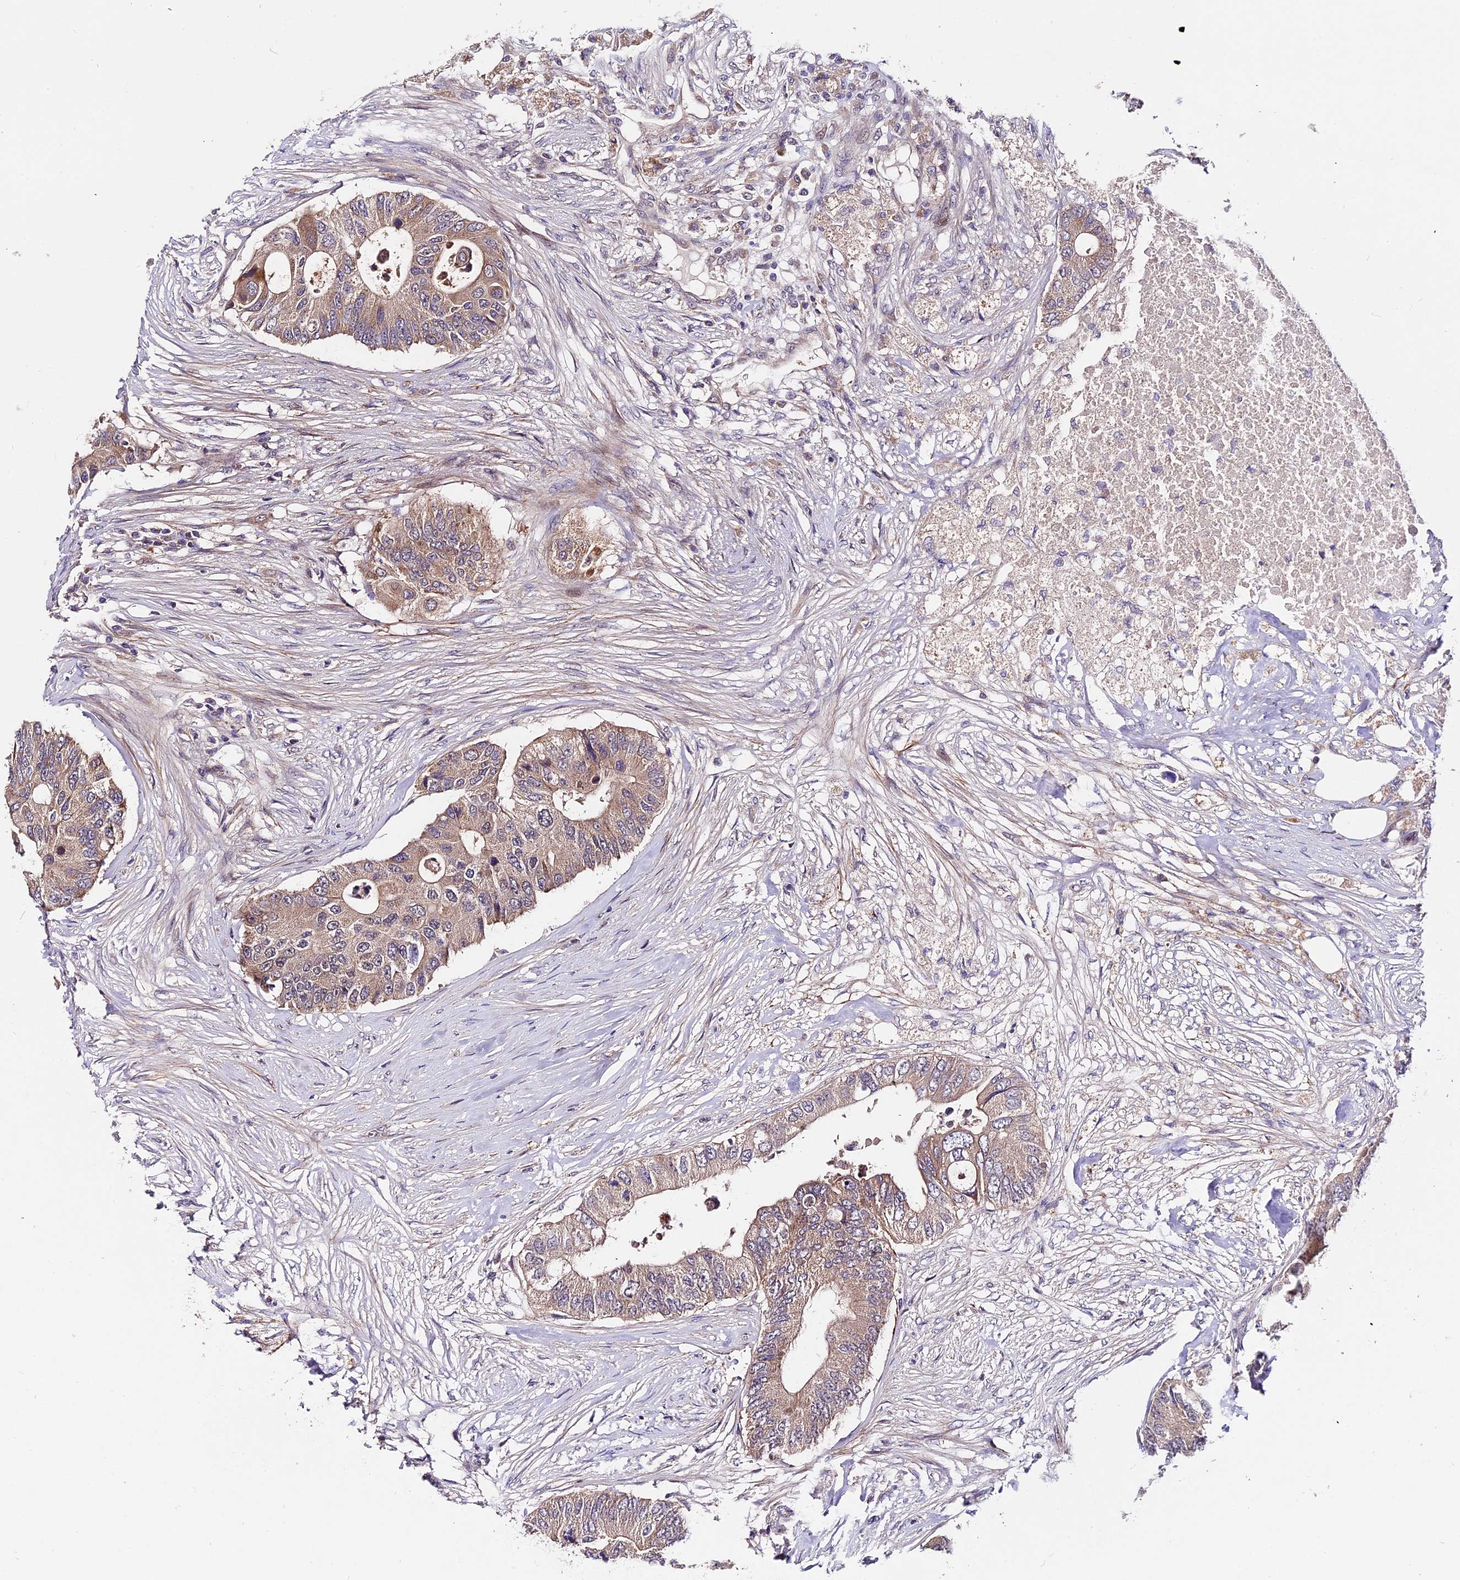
{"staining": {"intensity": "weak", "quantity": ">75%", "location": "cytoplasmic/membranous"}, "tissue": "colorectal cancer", "cell_type": "Tumor cells", "image_type": "cancer", "snomed": [{"axis": "morphology", "description": "Adenocarcinoma, NOS"}, {"axis": "topography", "description": "Colon"}], "caption": "Adenocarcinoma (colorectal) stained for a protein exhibits weak cytoplasmic/membranous positivity in tumor cells. (DAB (3,3'-diaminobenzidine) IHC, brown staining for protein, blue staining for nuclei).", "gene": "TRMT1", "patient": {"sex": "male", "age": 71}}